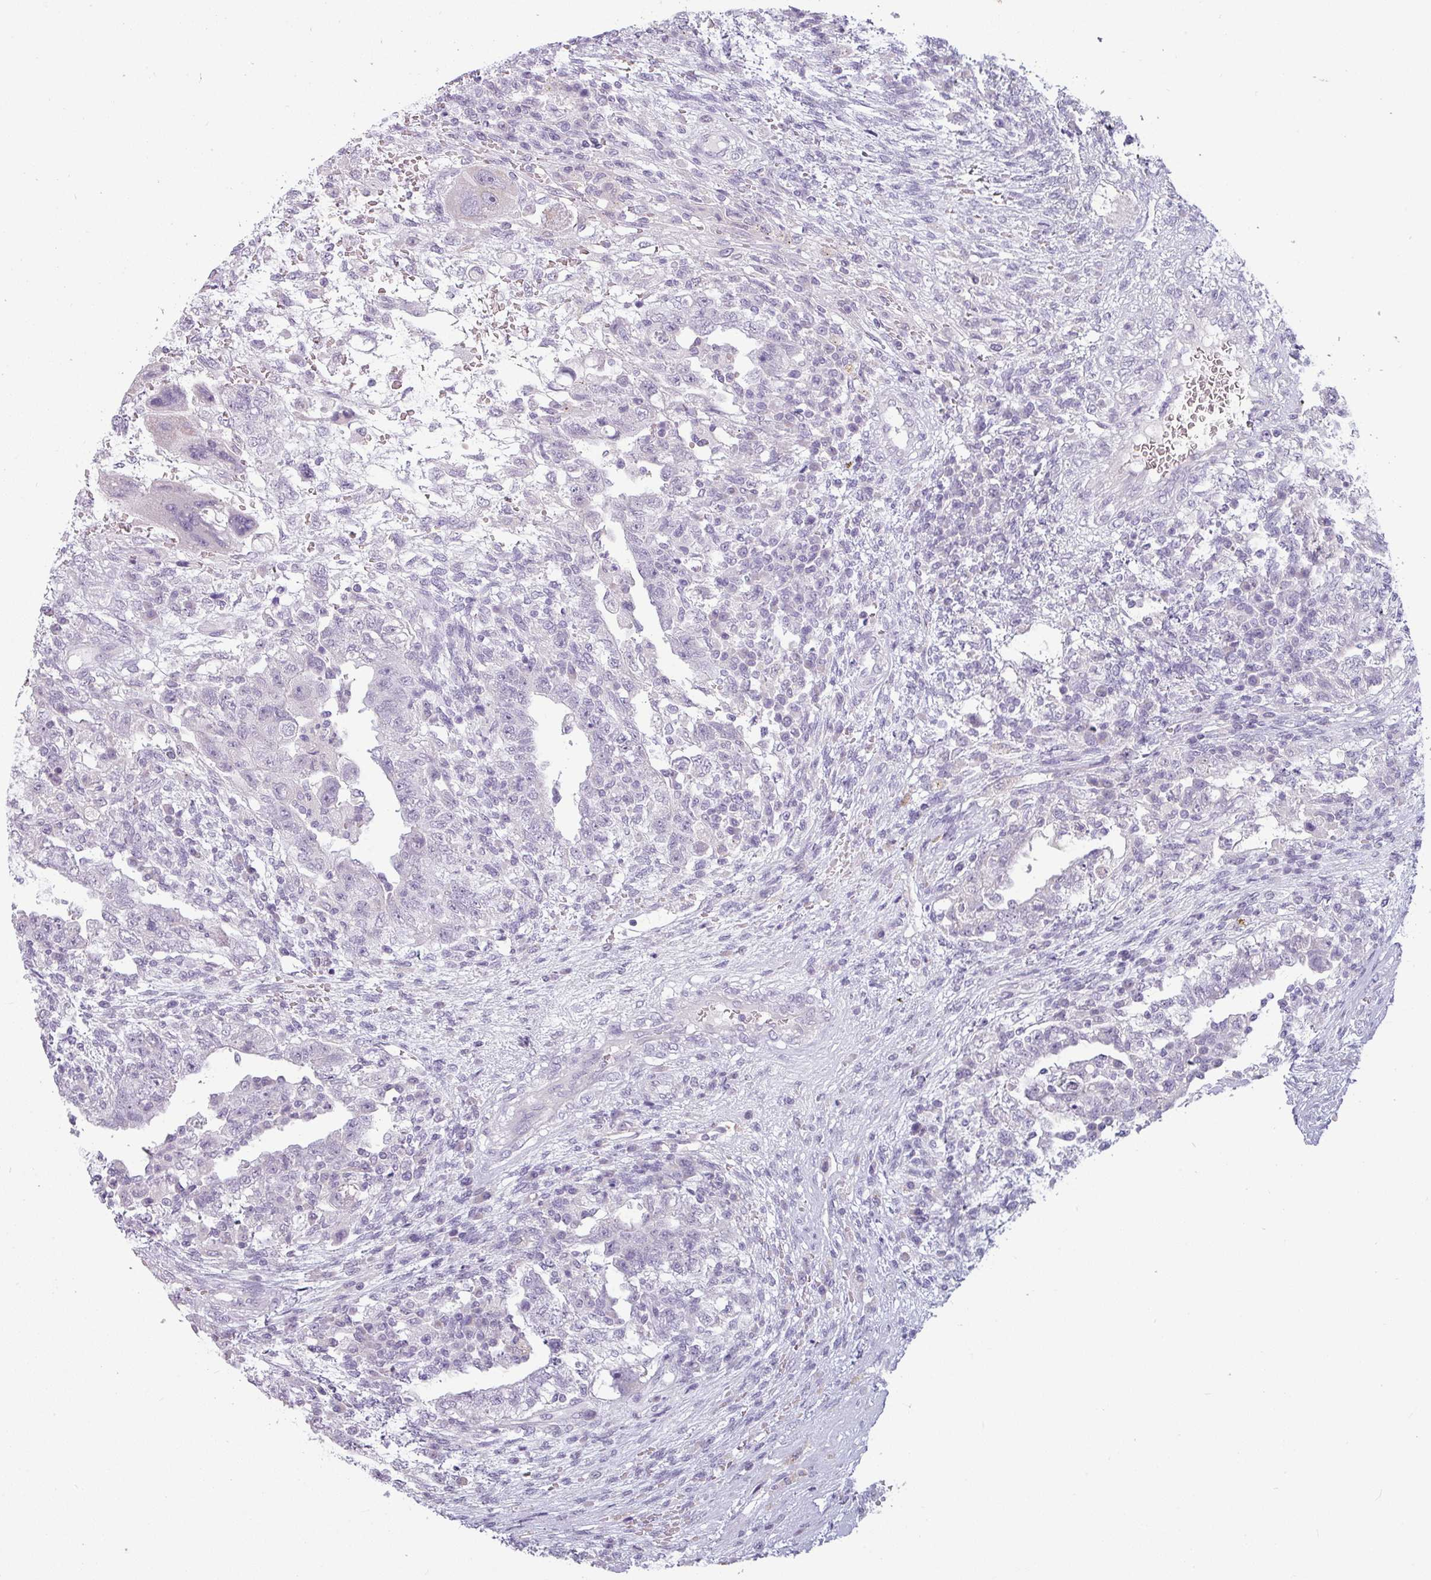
{"staining": {"intensity": "negative", "quantity": "none", "location": "none"}, "tissue": "testis cancer", "cell_type": "Tumor cells", "image_type": "cancer", "snomed": [{"axis": "morphology", "description": "Carcinoma, Embryonal, NOS"}, {"axis": "topography", "description": "Testis"}], "caption": "Tumor cells show no significant positivity in testis cancer (embryonal carcinoma). (DAB immunohistochemistry visualized using brightfield microscopy, high magnification).", "gene": "SLC26A9", "patient": {"sex": "male", "age": 26}}